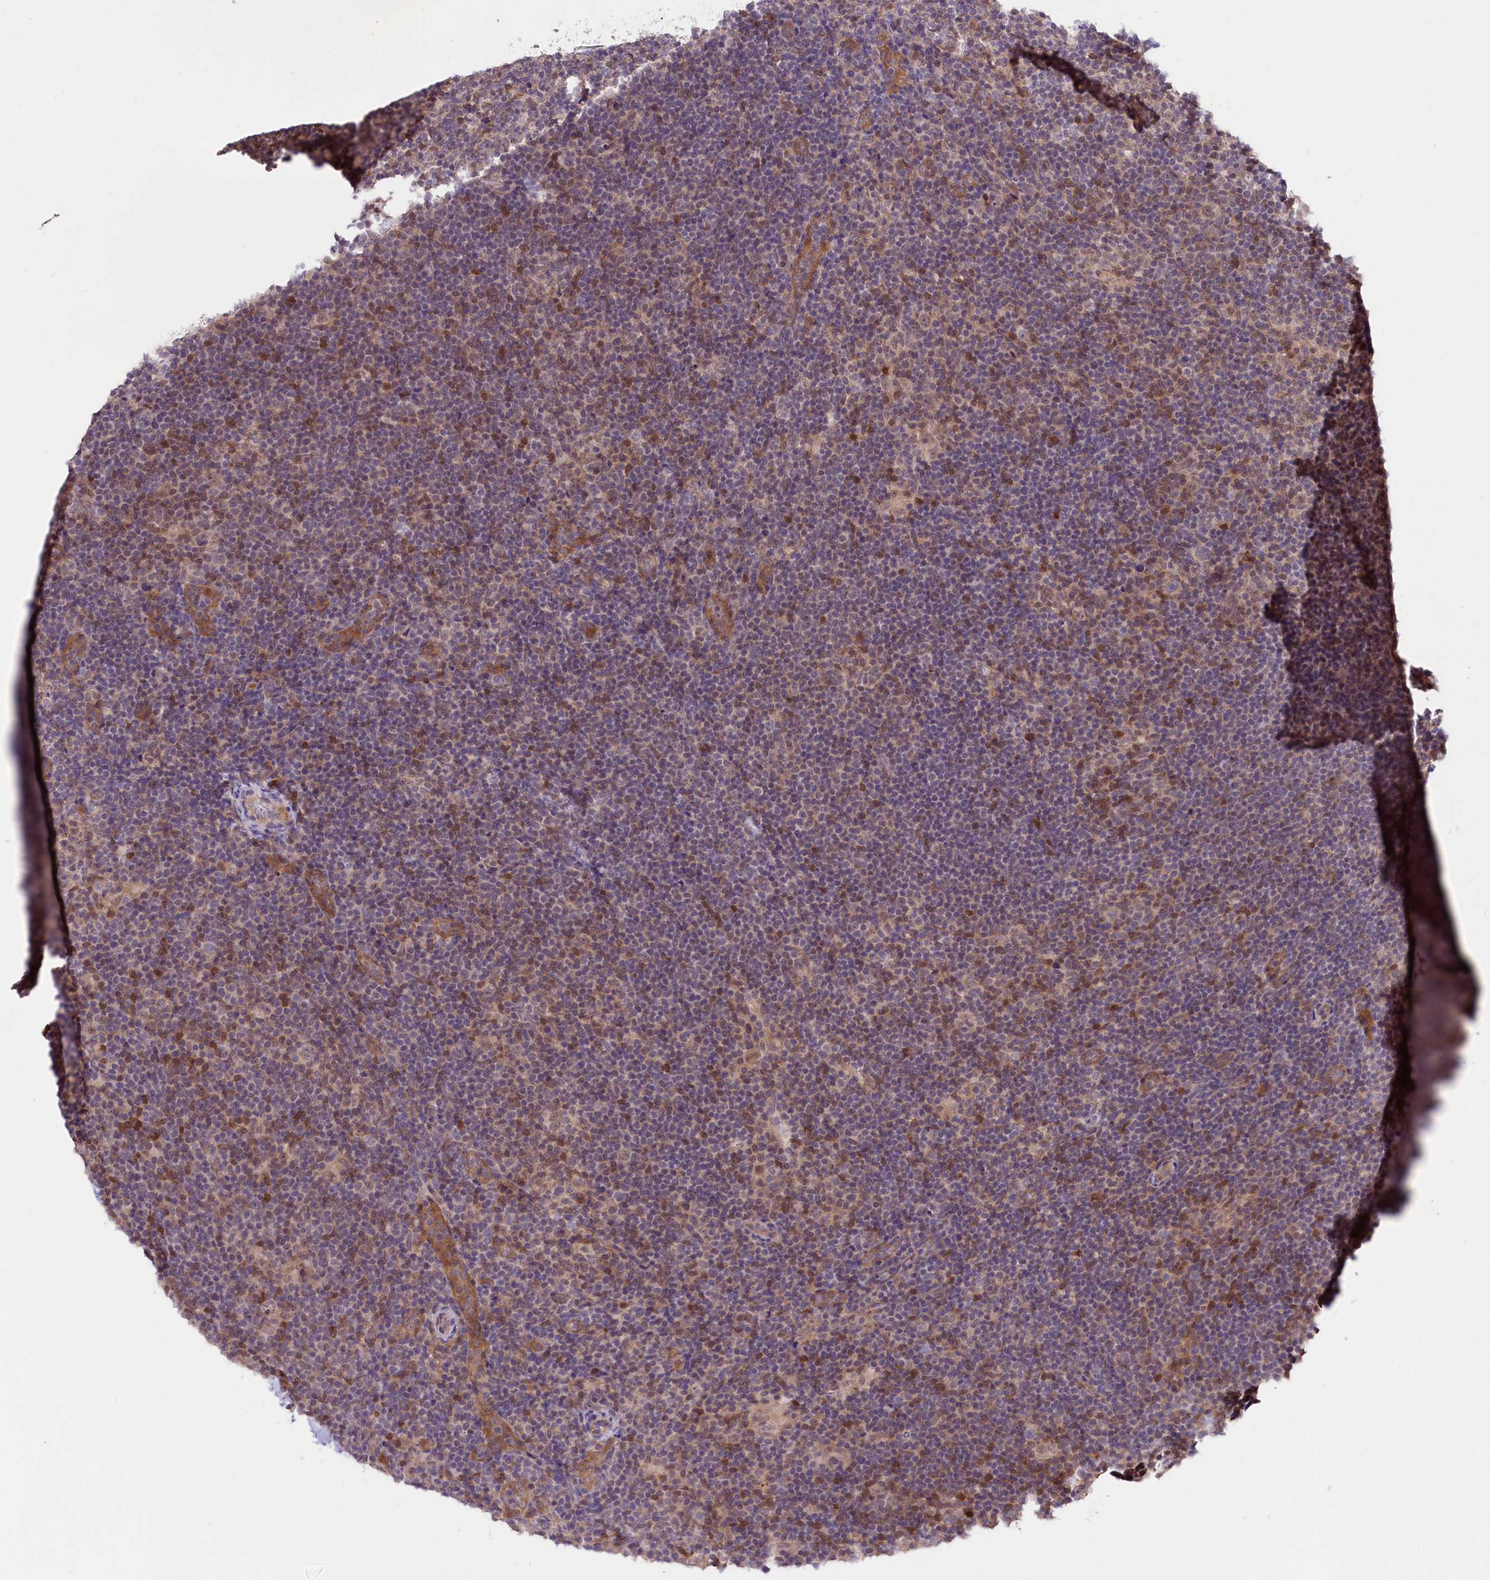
{"staining": {"intensity": "negative", "quantity": "none", "location": "none"}, "tissue": "lymphoma", "cell_type": "Tumor cells", "image_type": "cancer", "snomed": [{"axis": "morphology", "description": "Hodgkin's disease, NOS"}, {"axis": "topography", "description": "Lymph node"}], "caption": "An immunohistochemistry (IHC) histopathology image of Hodgkin's disease is shown. There is no staining in tumor cells of Hodgkin's disease.", "gene": "TAFAZZIN", "patient": {"sex": "female", "age": 57}}